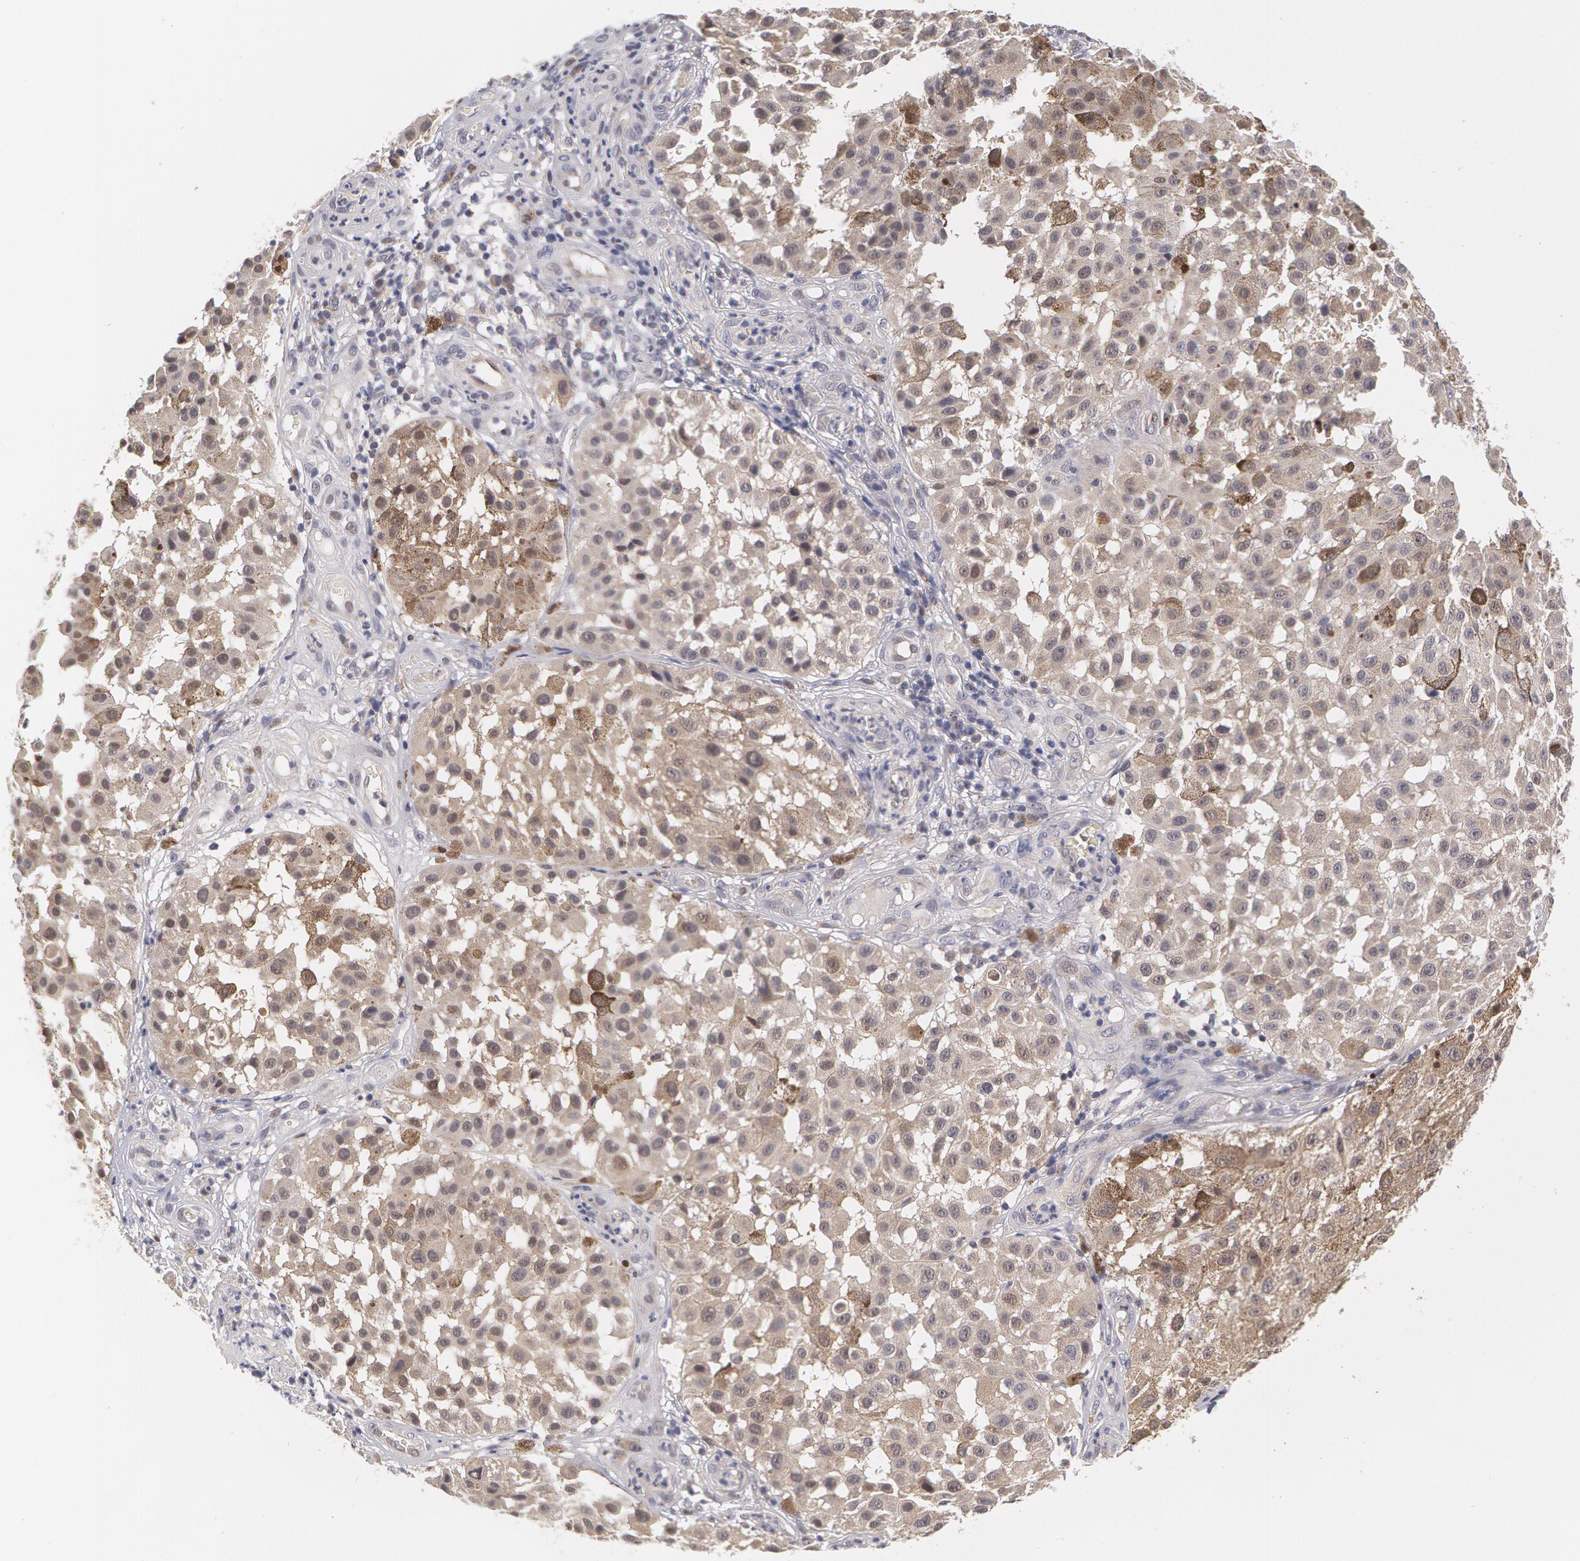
{"staining": {"intensity": "negative", "quantity": "none", "location": "none"}, "tissue": "melanoma", "cell_type": "Tumor cells", "image_type": "cancer", "snomed": [{"axis": "morphology", "description": "Malignant melanoma, NOS"}, {"axis": "topography", "description": "Skin"}], "caption": "Immunohistochemical staining of malignant melanoma demonstrates no significant expression in tumor cells.", "gene": "TXNRD1", "patient": {"sex": "female", "age": 64}}